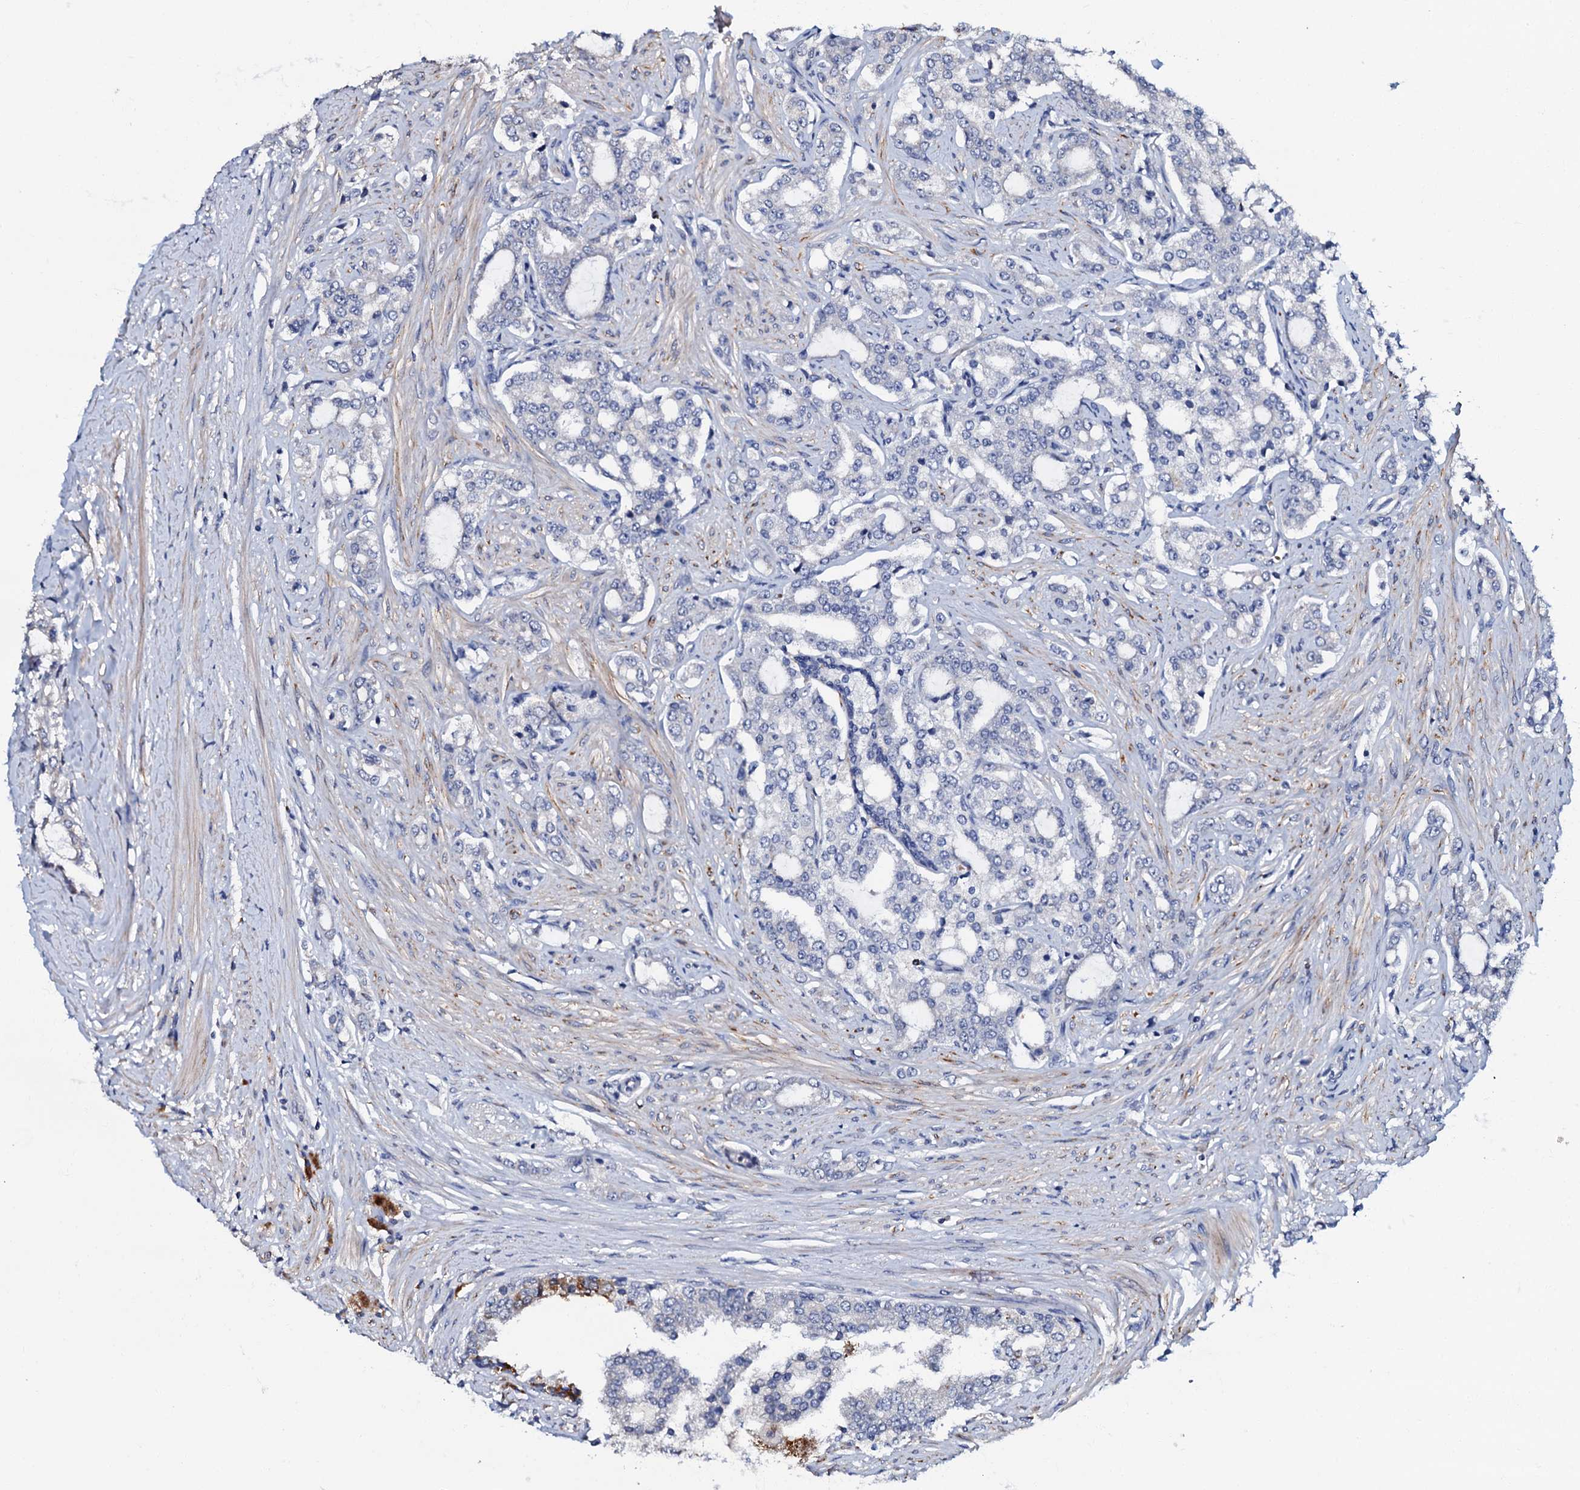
{"staining": {"intensity": "negative", "quantity": "none", "location": "none"}, "tissue": "prostate cancer", "cell_type": "Tumor cells", "image_type": "cancer", "snomed": [{"axis": "morphology", "description": "Adenocarcinoma, High grade"}, {"axis": "topography", "description": "Prostate"}], "caption": "Tumor cells are negative for protein expression in human prostate high-grade adenocarcinoma. (DAB immunohistochemistry visualized using brightfield microscopy, high magnification).", "gene": "CPNE2", "patient": {"sex": "male", "age": 64}}